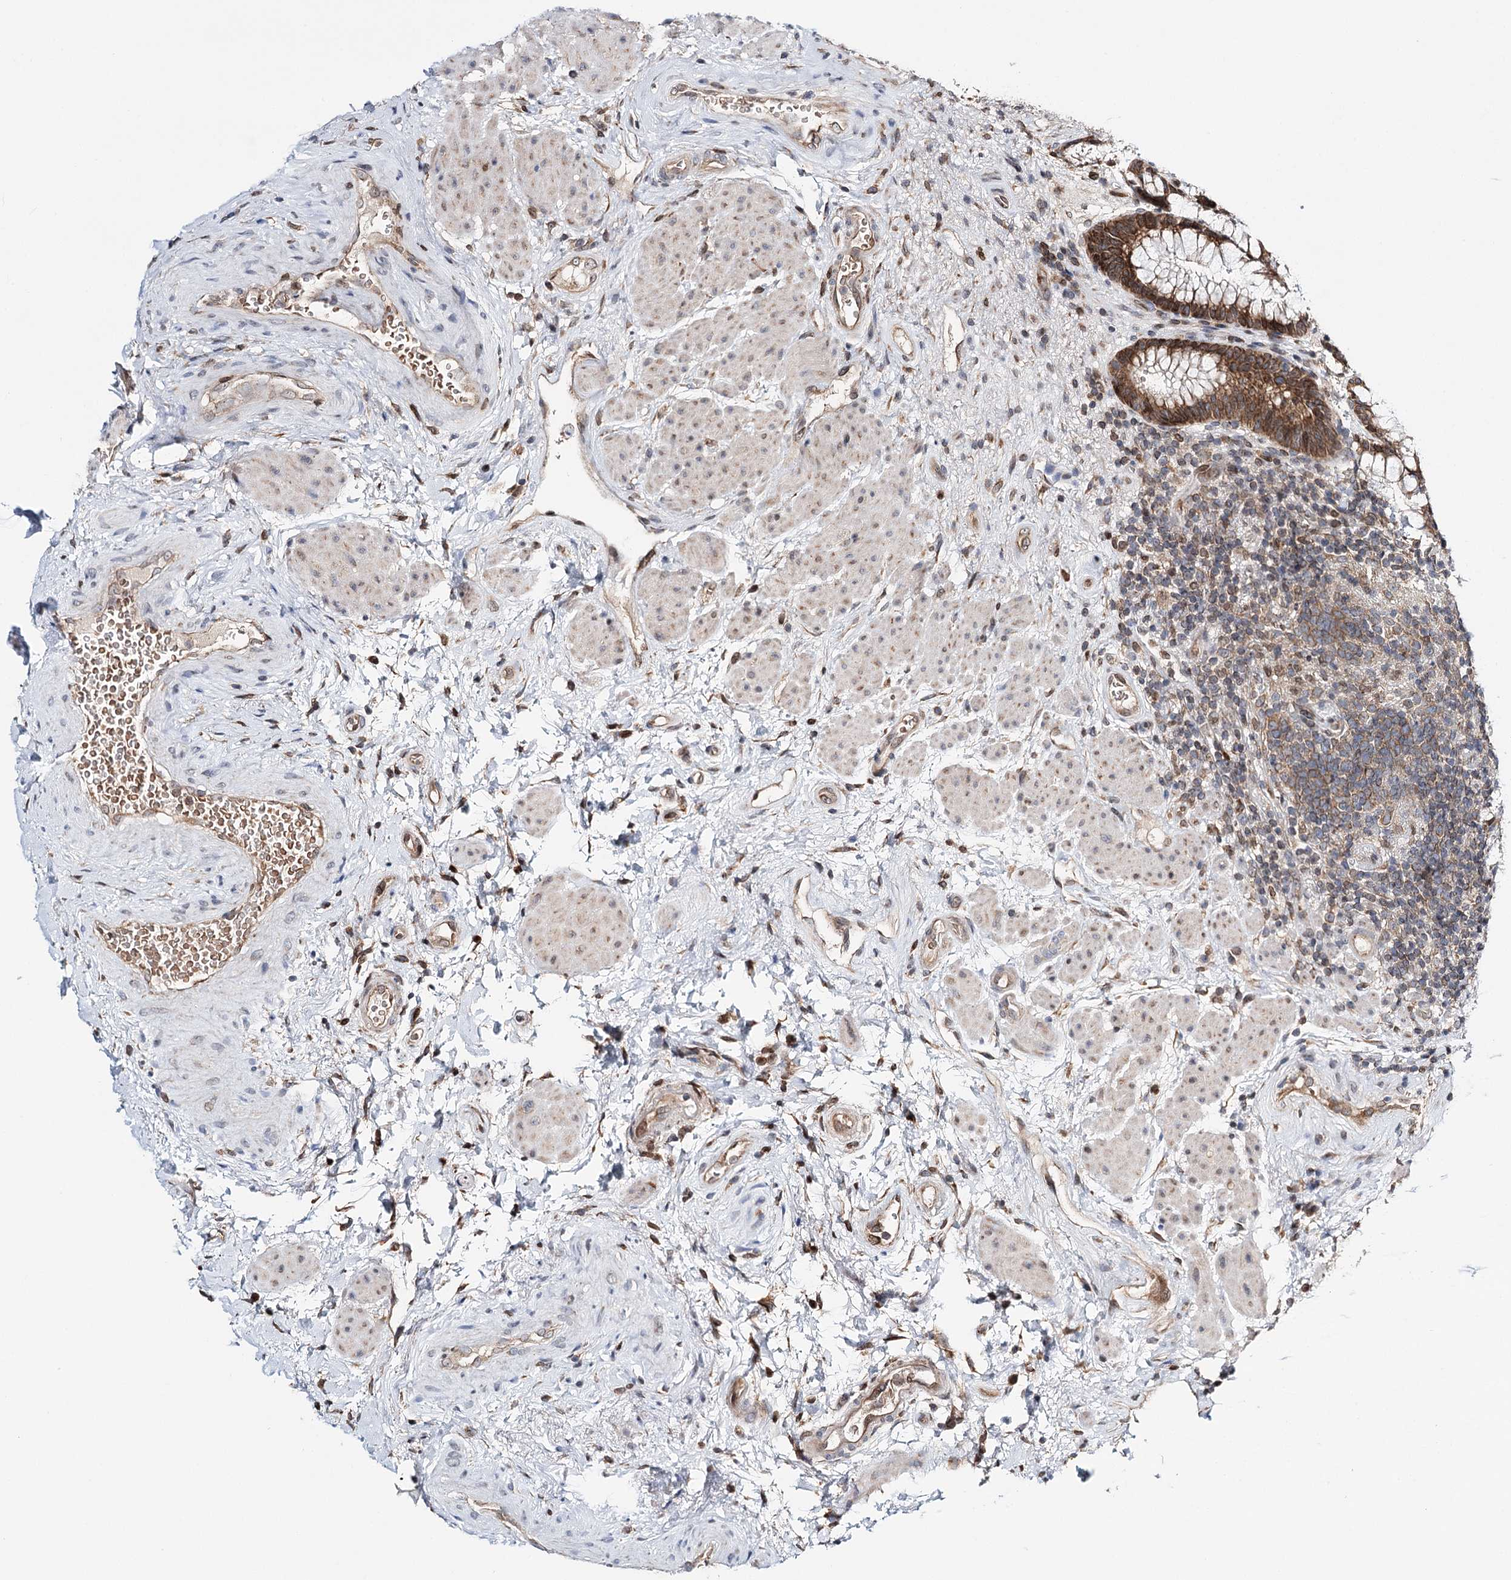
{"staining": {"intensity": "moderate", "quantity": ">75%", "location": "cytoplasmic/membranous"}, "tissue": "rectum", "cell_type": "Glandular cells", "image_type": "normal", "snomed": [{"axis": "morphology", "description": "Normal tissue, NOS"}, {"axis": "topography", "description": "Rectum"}], "caption": "This histopathology image shows IHC staining of benign rectum, with medium moderate cytoplasmic/membranous positivity in about >75% of glandular cells.", "gene": "CFAP46", "patient": {"sex": "male", "age": 51}}